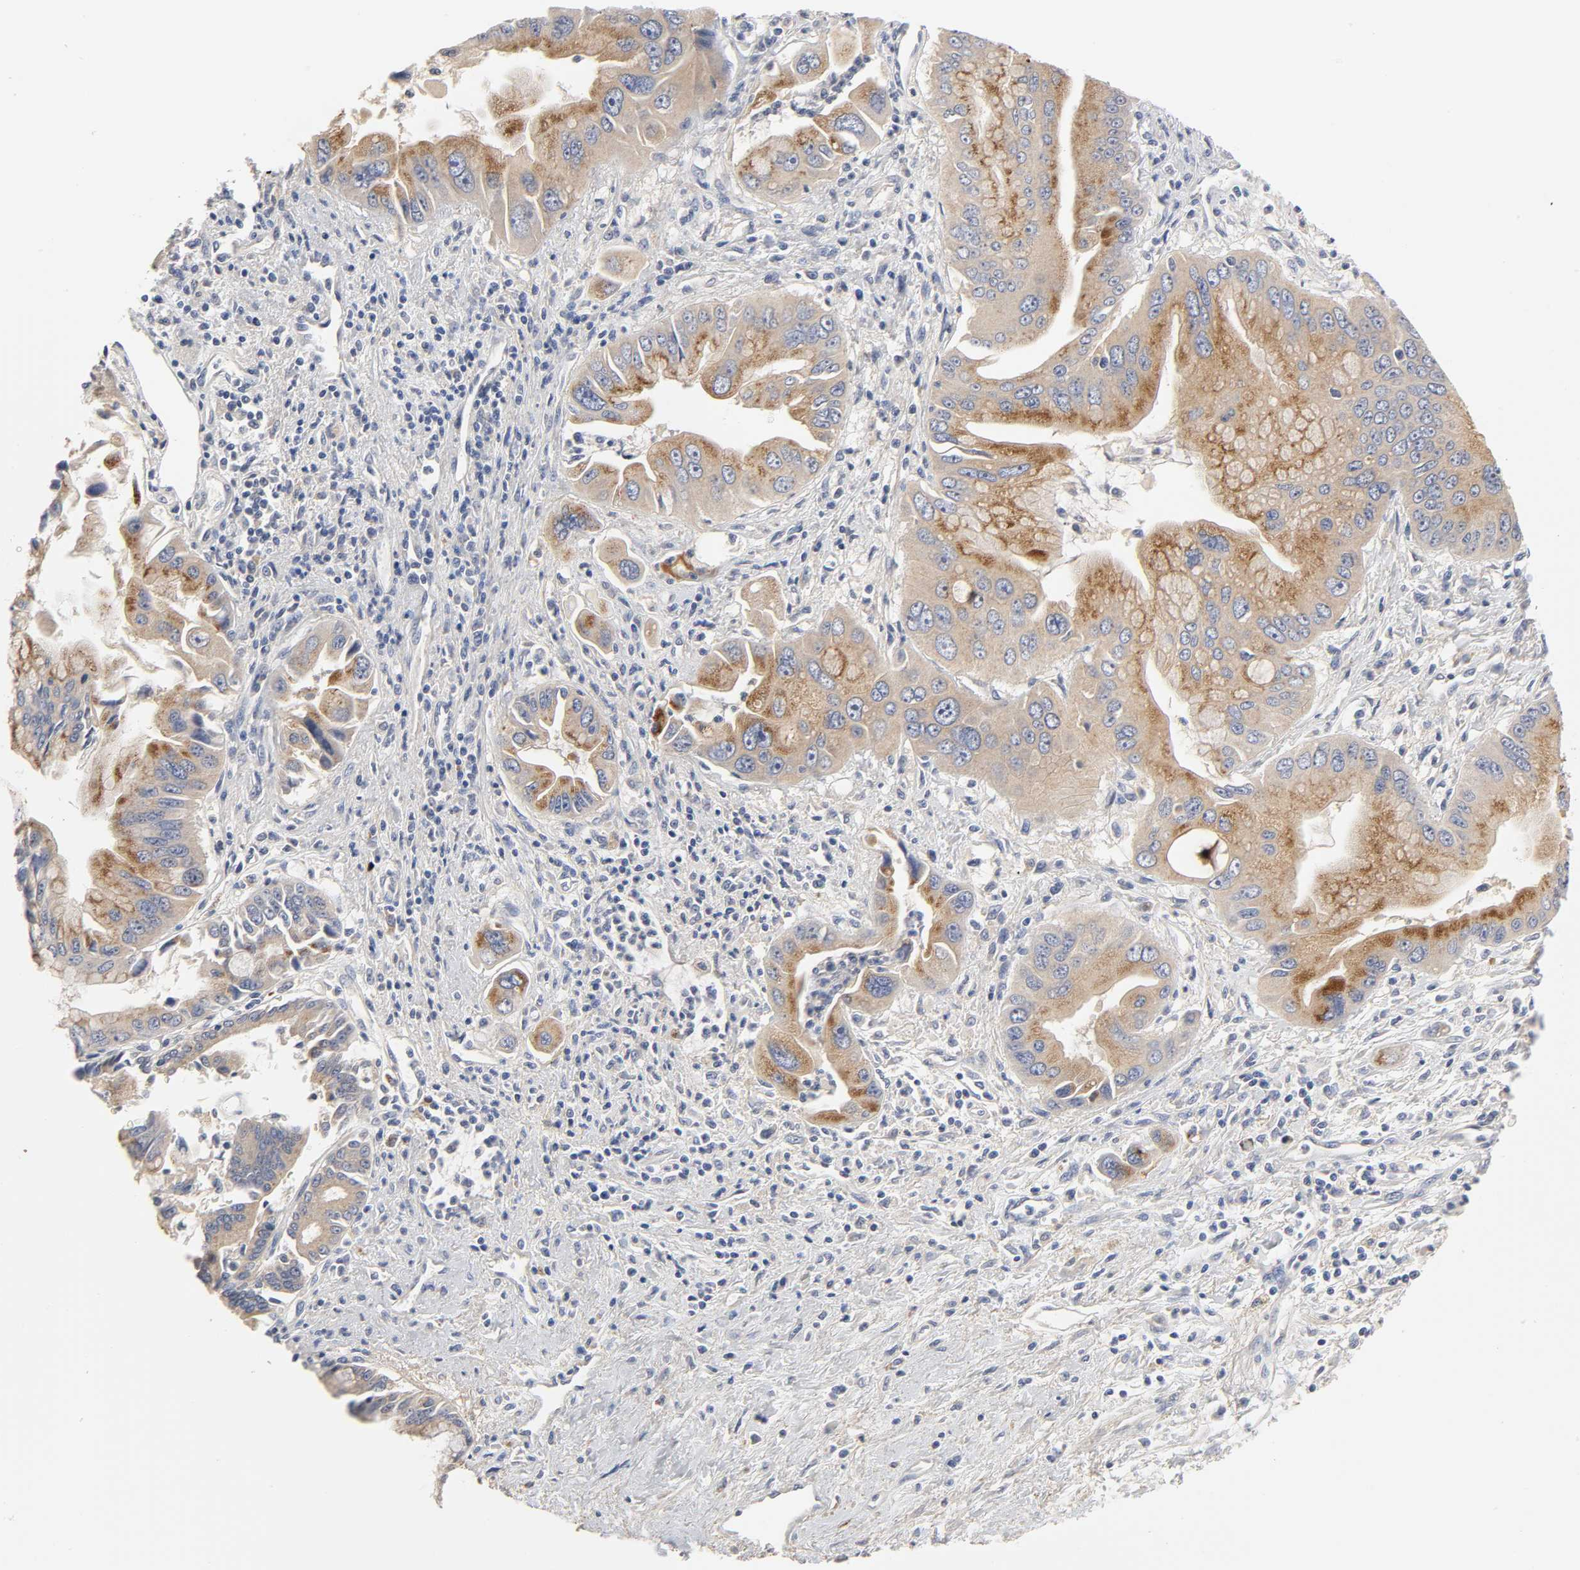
{"staining": {"intensity": "moderate", "quantity": ">75%", "location": "cytoplasmic/membranous"}, "tissue": "pancreatic cancer", "cell_type": "Tumor cells", "image_type": "cancer", "snomed": [{"axis": "morphology", "description": "Adenocarcinoma, NOS"}, {"axis": "topography", "description": "Pancreas"}], "caption": "Brown immunohistochemical staining in pancreatic cancer displays moderate cytoplasmic/membranous positivity in about >75% of tumor cells.", "gene": "C17orf75", "patient": {"sex": "male", "age": 59}}